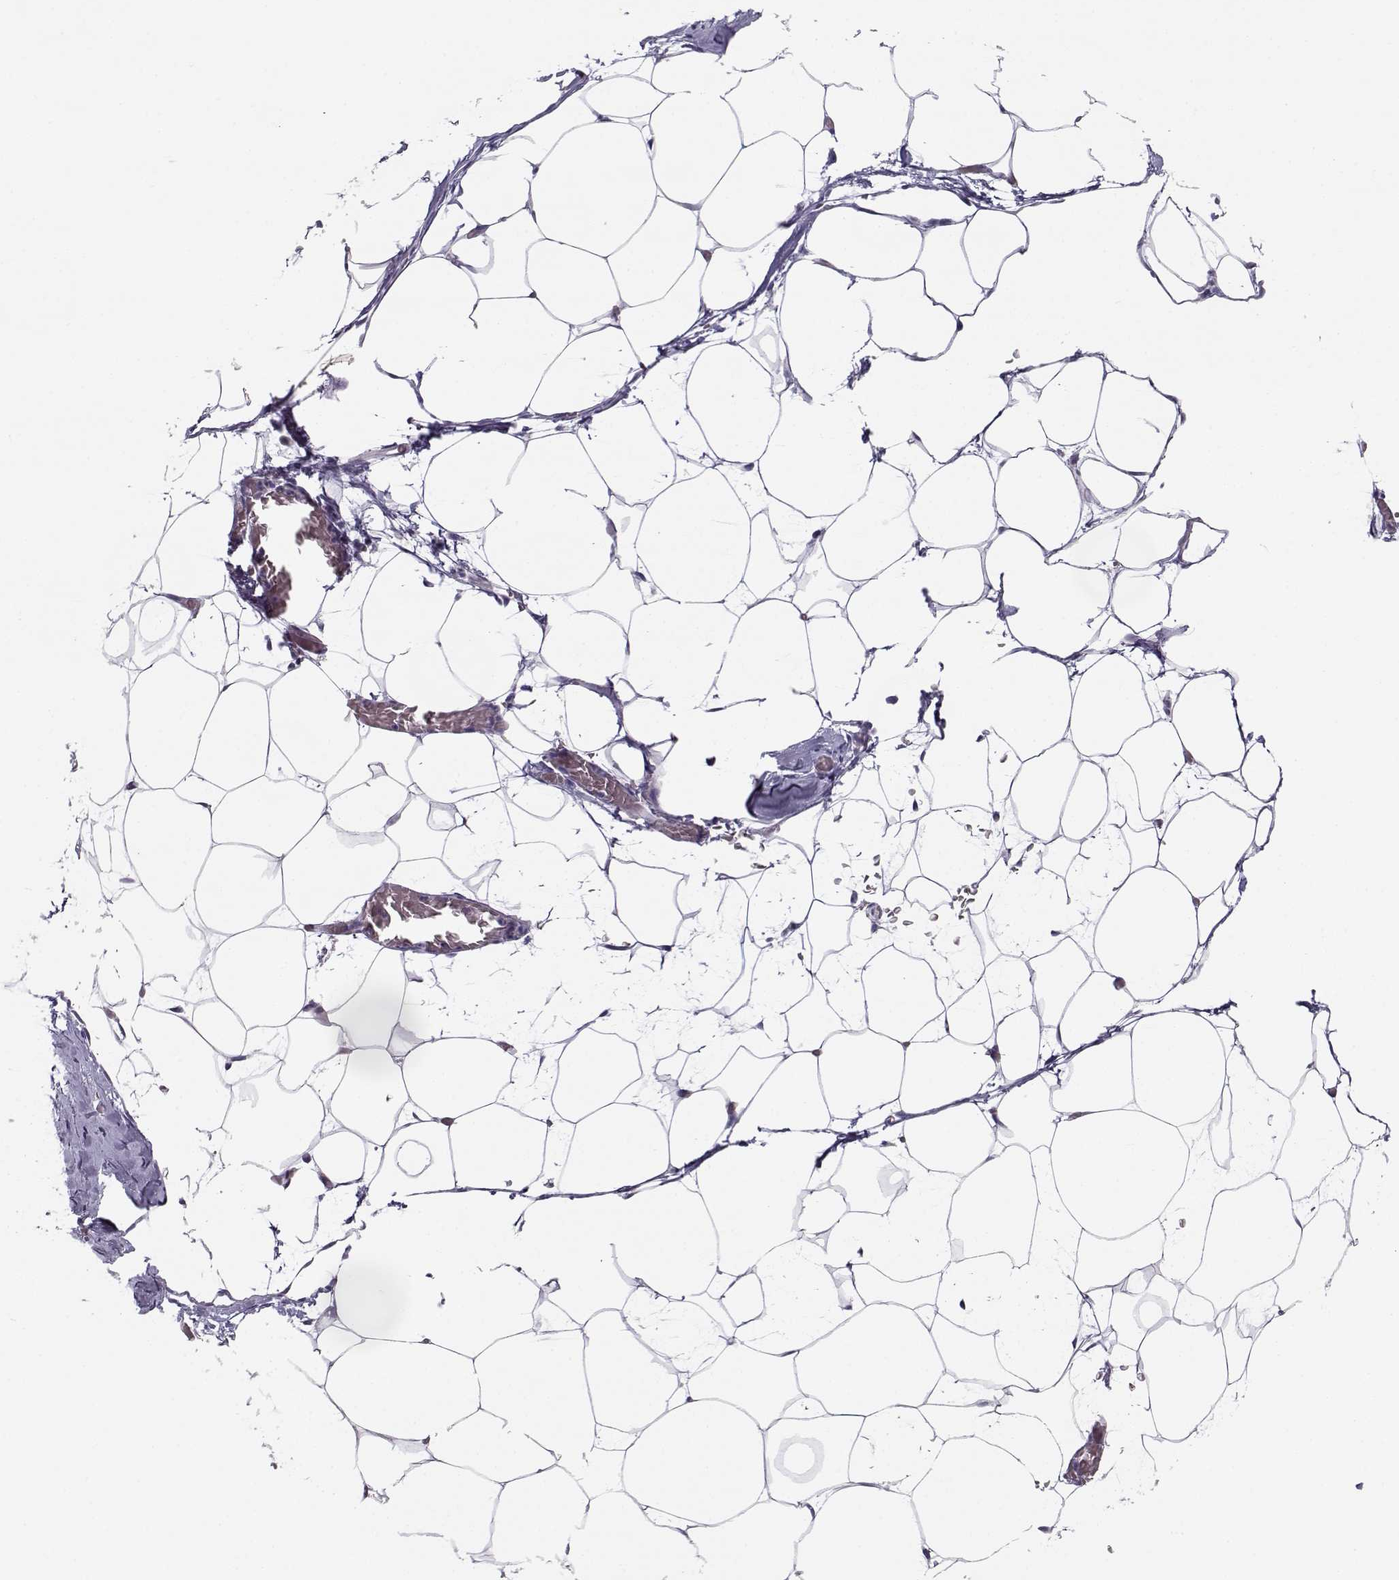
{"staining": {"intensity": "negative", "quantity": "none", "location": "none"}, "tissue": "adipose tissue", "cell_type": "Adipocytes", "image_type": "normal", "snomed": [{"axis": "morphology", "description": "Normal tissue, NOS"}, {"axis": "topography", "description": "Adipose tissue"}], "caption": "IHC of unremarkable adipose tissue reveals no positivity in adipocytes.", "gene": "CFAP77", "patient": {"sex": "male", "age": 57}}